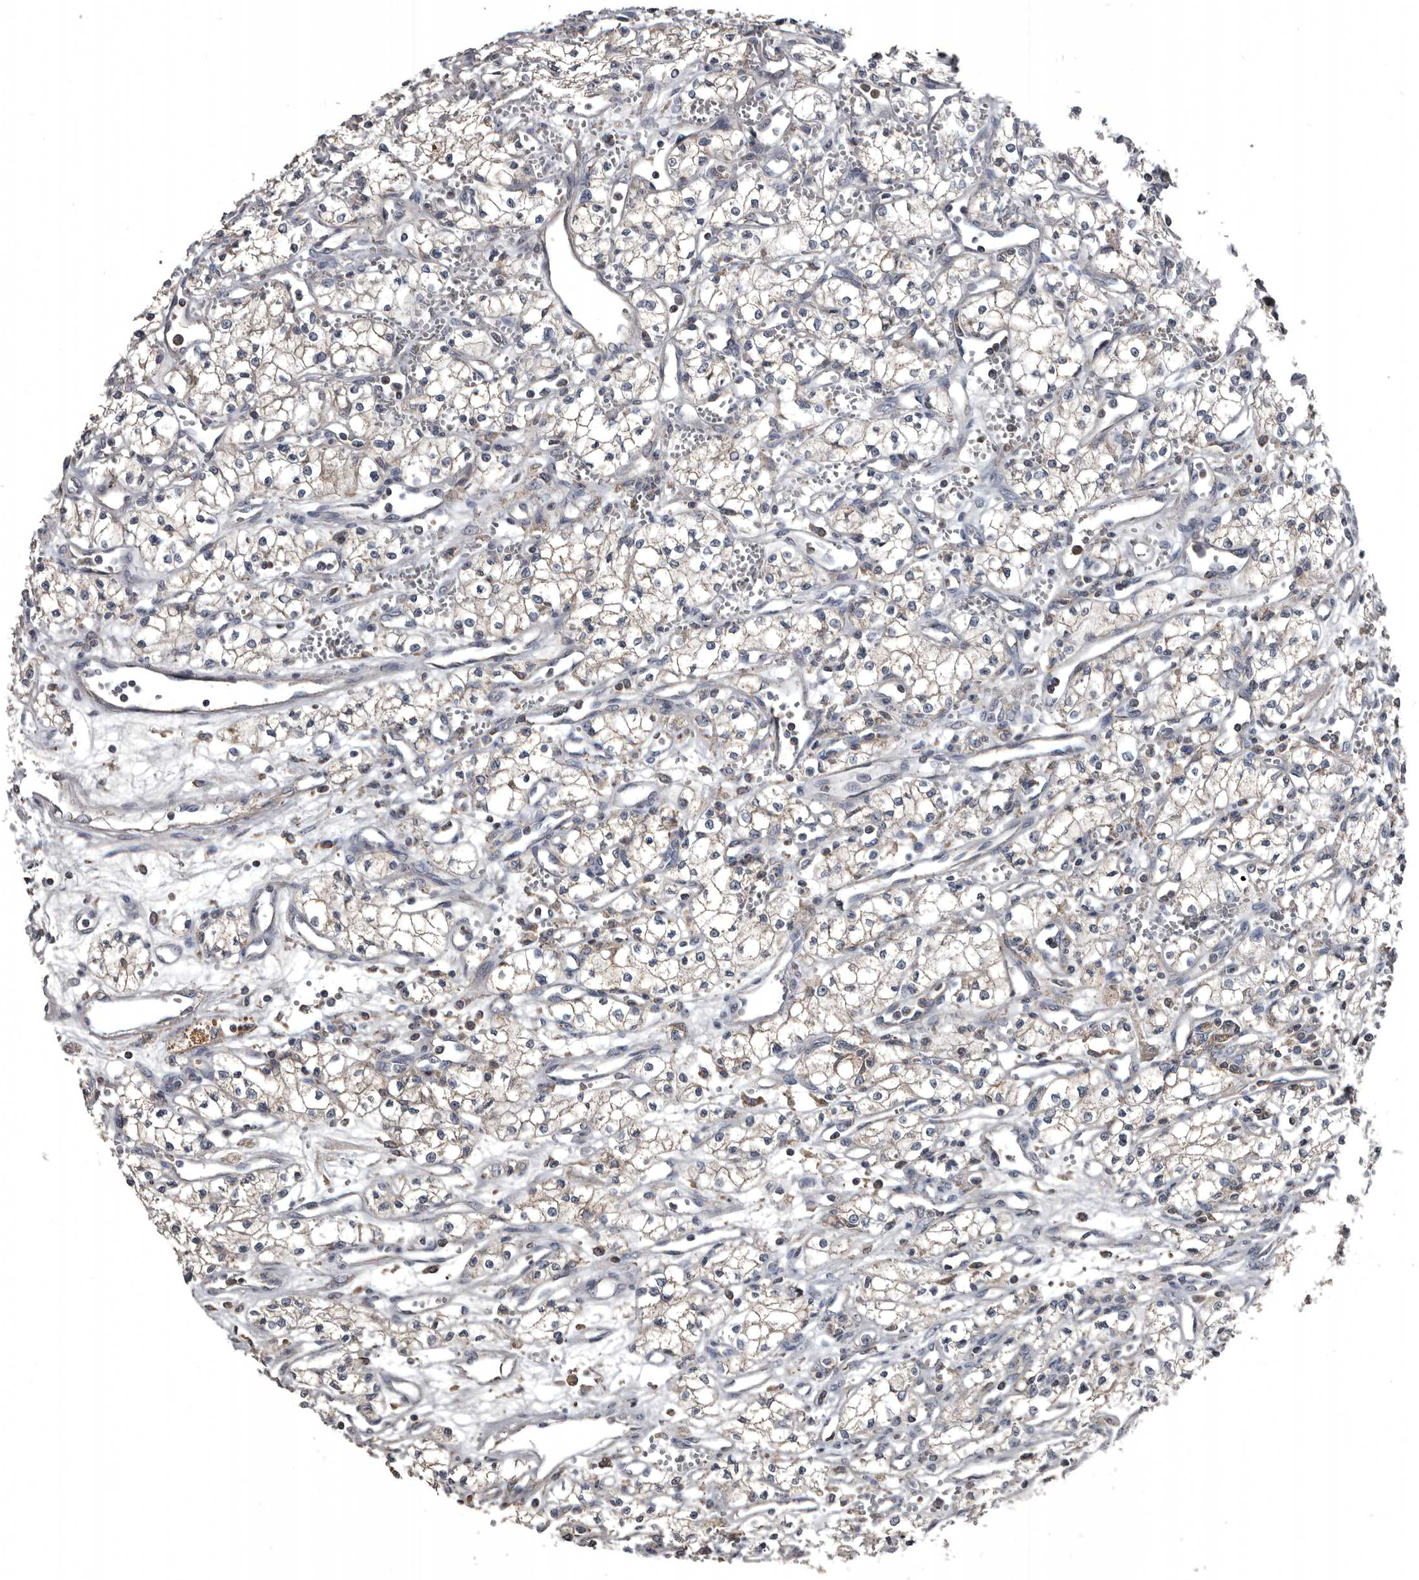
{"staining": {"intensity": "weak", "quantity": ">75%", "location": "cytoplasmic/membranous"}, "tissue": "renal cancer", "cell_type": "Tumor cells", "image_type": "cancer", "snomed": [{"axis": "morphology", "description": "Adenocarcinoma, NOS"}, {"axis": "topography", "description": "Kidney"}], "caption": "Immunohistochemical staining of renal adenocarcinoma exhibits low levels of weak cytoplasmic/membranous expression in about >75% of tumor cells. (DAB (3,3'-diaminobenzidine) = brown stain, brightfield microscopy at high magnification).", "gene": "GREB1", "patient": {"sex": "male", "age": 59}}